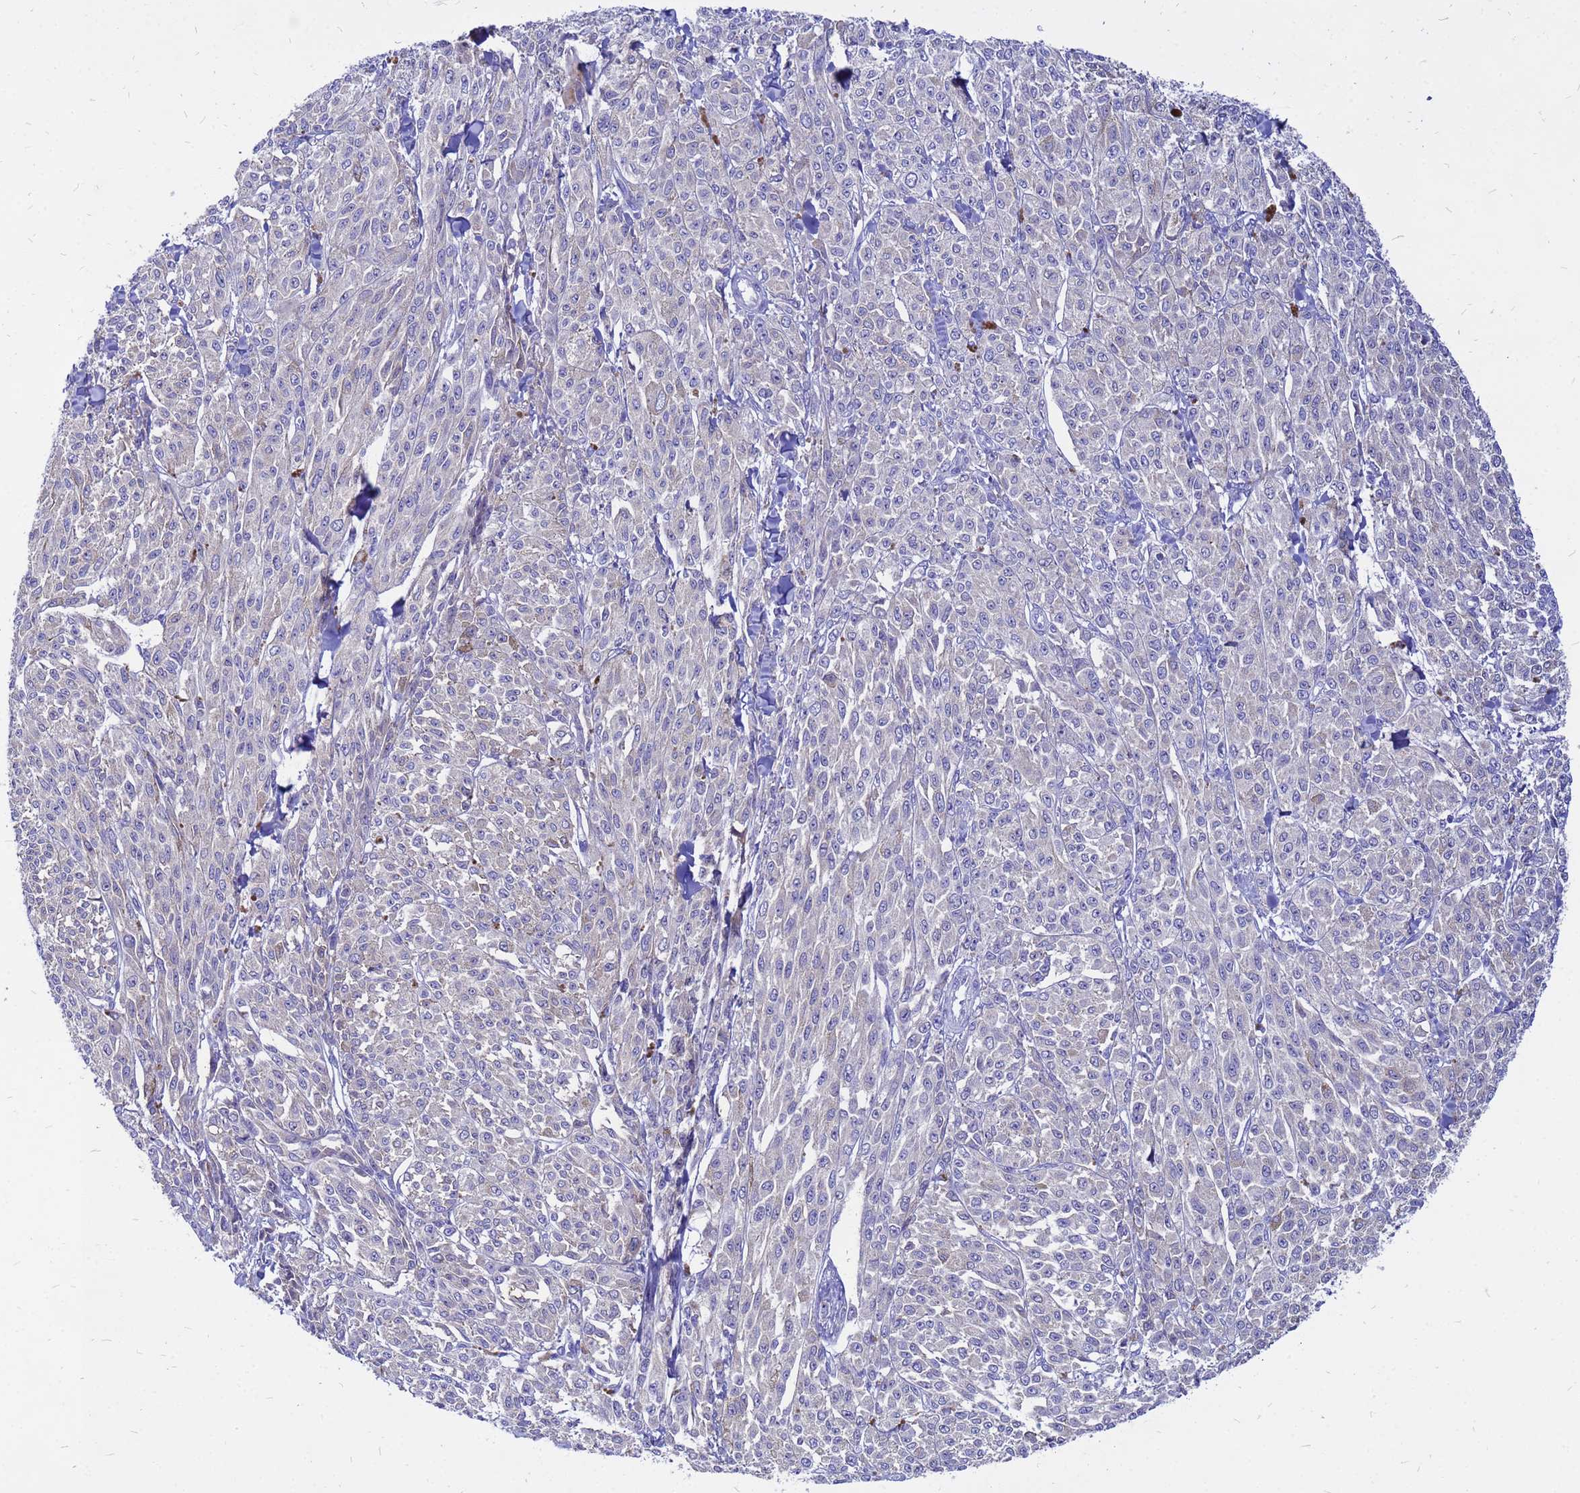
{"staining": {"intensity": "weak", "quantity": "25%-75%", "location": "cytoplasmic/membranous"}, "tissue": "melanoma", "cell_type": "Tumor cells", "image_type": "cancer", "snomed": [{"axis": "morphology", "description": "Malignant melanoma, NOS"}, {"axis": "topography", "description": "Skin"}], "caption": "Immunohistochemistry photomicrograph of human malignant melanoma stained for a protein (brown), which displays low levels of weak cytoplasmic/membranous expression in approximately 25%-75% of tumor cells.", "gene": "FHIP1A", "patient": {"sex": "female", "age": 52}}